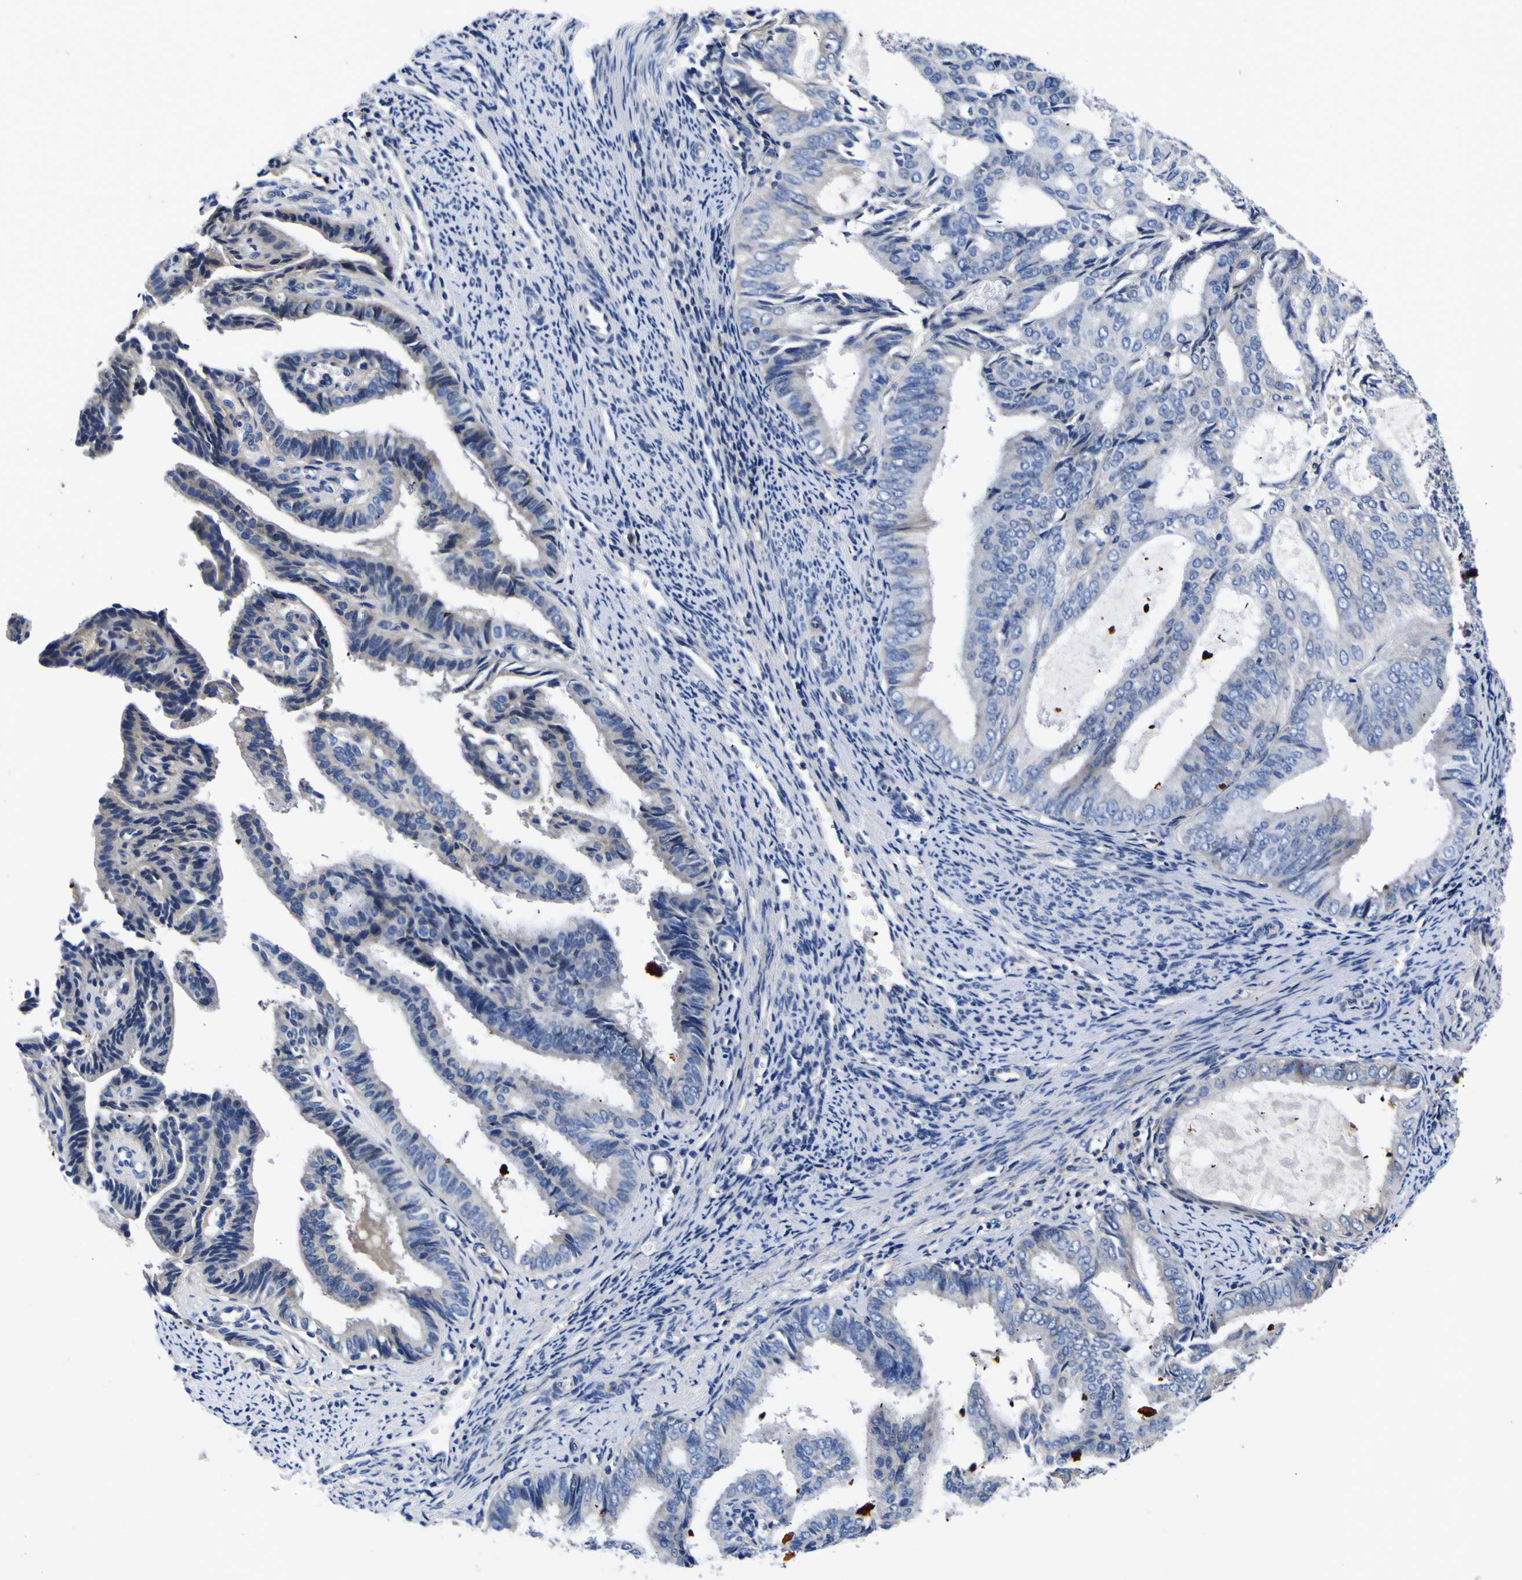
{"staining": {"intensity": "negative", "quantity": "none", "location": "none"}, "tissue": "endometrial cancer", "cell_type": "Tumor cells", "image_type": "cancer", "snomed": [{"axis": "morphology", "description": "Adenocarcinoma, NOS"}, {"axis": "topography", "description": "Endometrium"}], "caption": "An immunohistochemistry (IHC) histopathology image of endometrial cancer (adenocarcinoma) is shown. There is no staining in tumor cells of endometrial cancer (adenocarcinoma). (DAB (3,3'-diaminobenzidine) immunohistochemistry (IHC) with hematoxylin counter stain).", "gene": "VASN", "patient": {"sex": "female", "age": 58}}